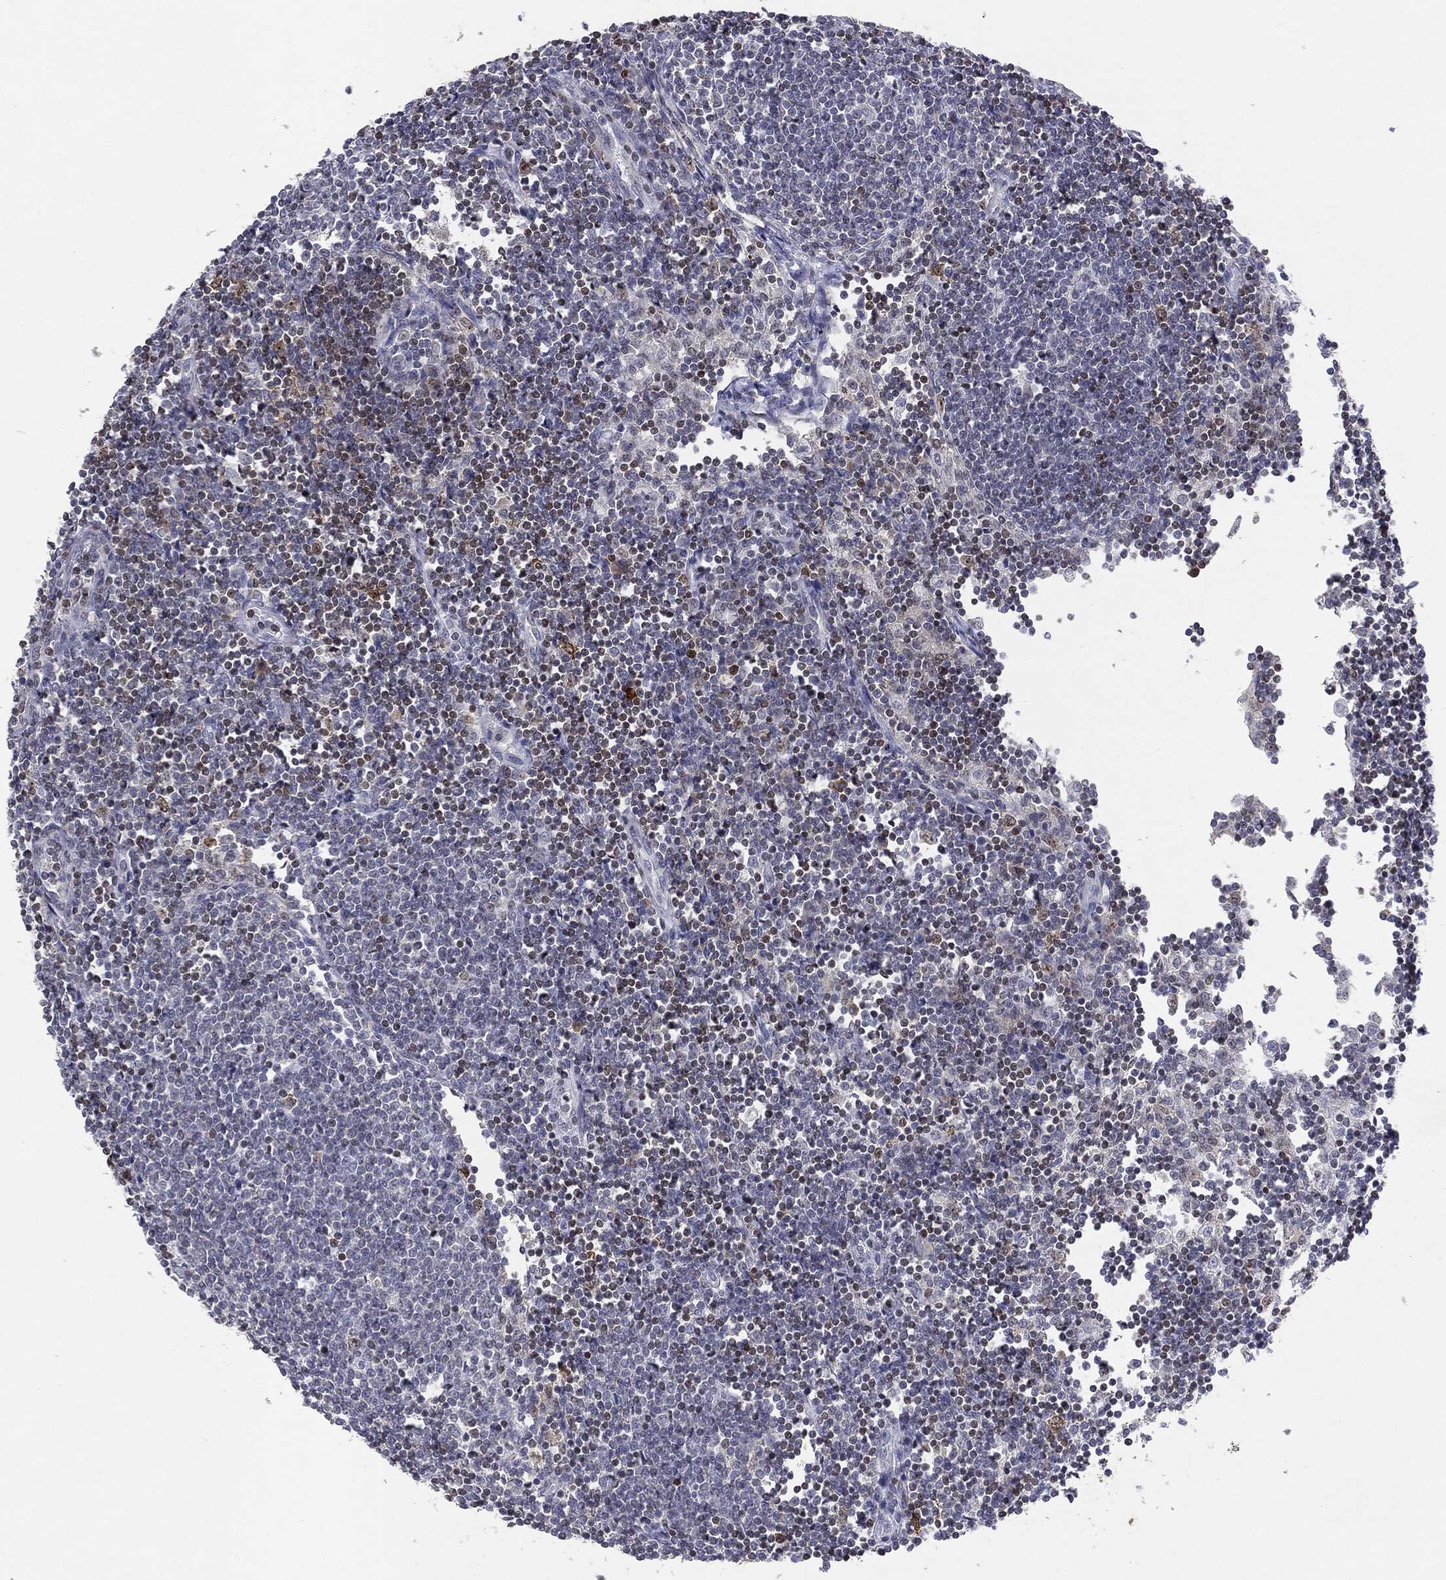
{"staining": {"intensity": "weak", "quantity": "<25%", "location": "nuclear"}, "tissue": "lymph node", "cell_type": "Non-germinal center cells", "image_type": "normal", "snomed": [{"axis": "morphology", "description": "Normal tissue, NOS"}, {"axis": "morphology", "description": "Adenocarcinoma, NOS"}, {"axis": "topography", "description": "Lymph node"}, {"axis": "topography", "description": "Pancreas"}], "caption": "IHC image of normal human lymph node stained for a protein (brown), which demonstrates no expression in non-germinal center cells. (DAB (3,3'-diaminobenzidine) immunohistochemistry visualized using brightfield microscopy, high magnification).", "gene": "KIF2C", "patient": {"sex": "female", "age": 58}}